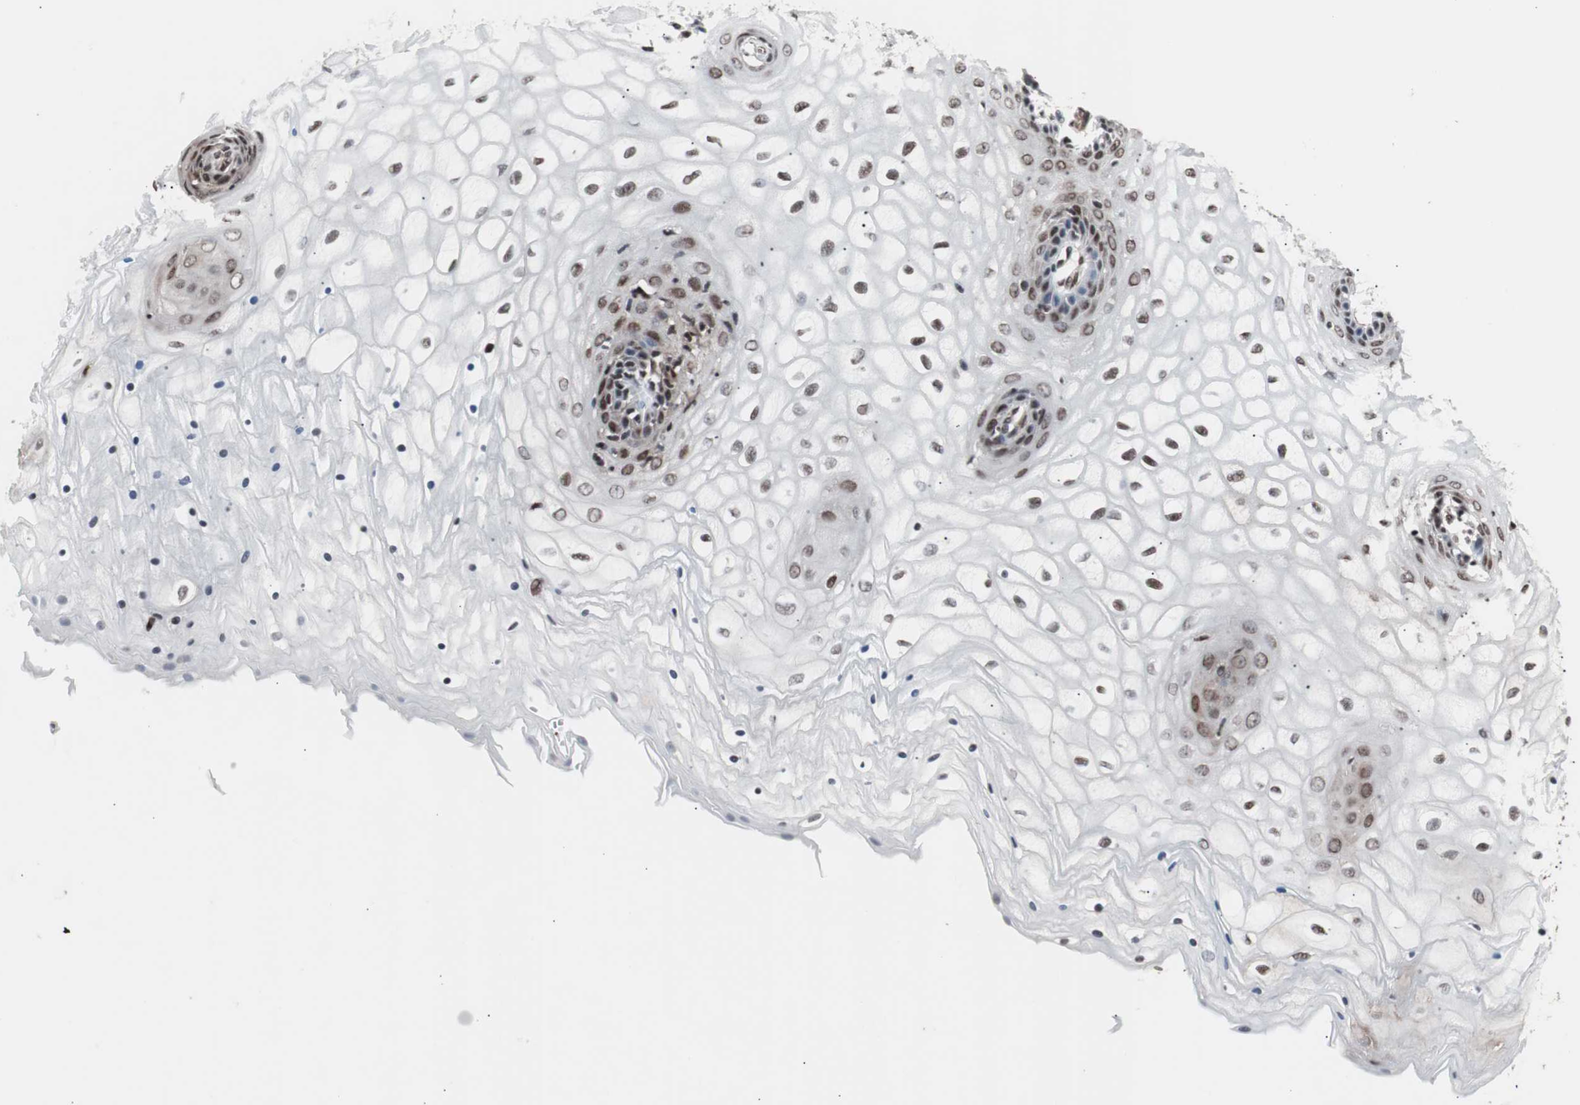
{"staining": {"intensity": "strong", "quantity": ">75%", "location": "nuclear"}, "tissue": "vagina", "cell_type": "Squamous epithelial cells", "image_type": "normal", "snomed": [{"axis": "morphology", "description": "Normal tissue, NOS"}, {"axis": "topography", "description": "Vagina"}], "caption": "Brown immunohistochemical staining in benign human vagina reveals strong nuclear staining in approximately >75% of squamous epithelial cells. The staining was performed using DAB to visualize the protein expression in brown, while the nuclei were stained in blue with hematoxylin (Magnification: 20x).", "gene": "POGZ", "patient": {"sex": "female", "age": 34}}